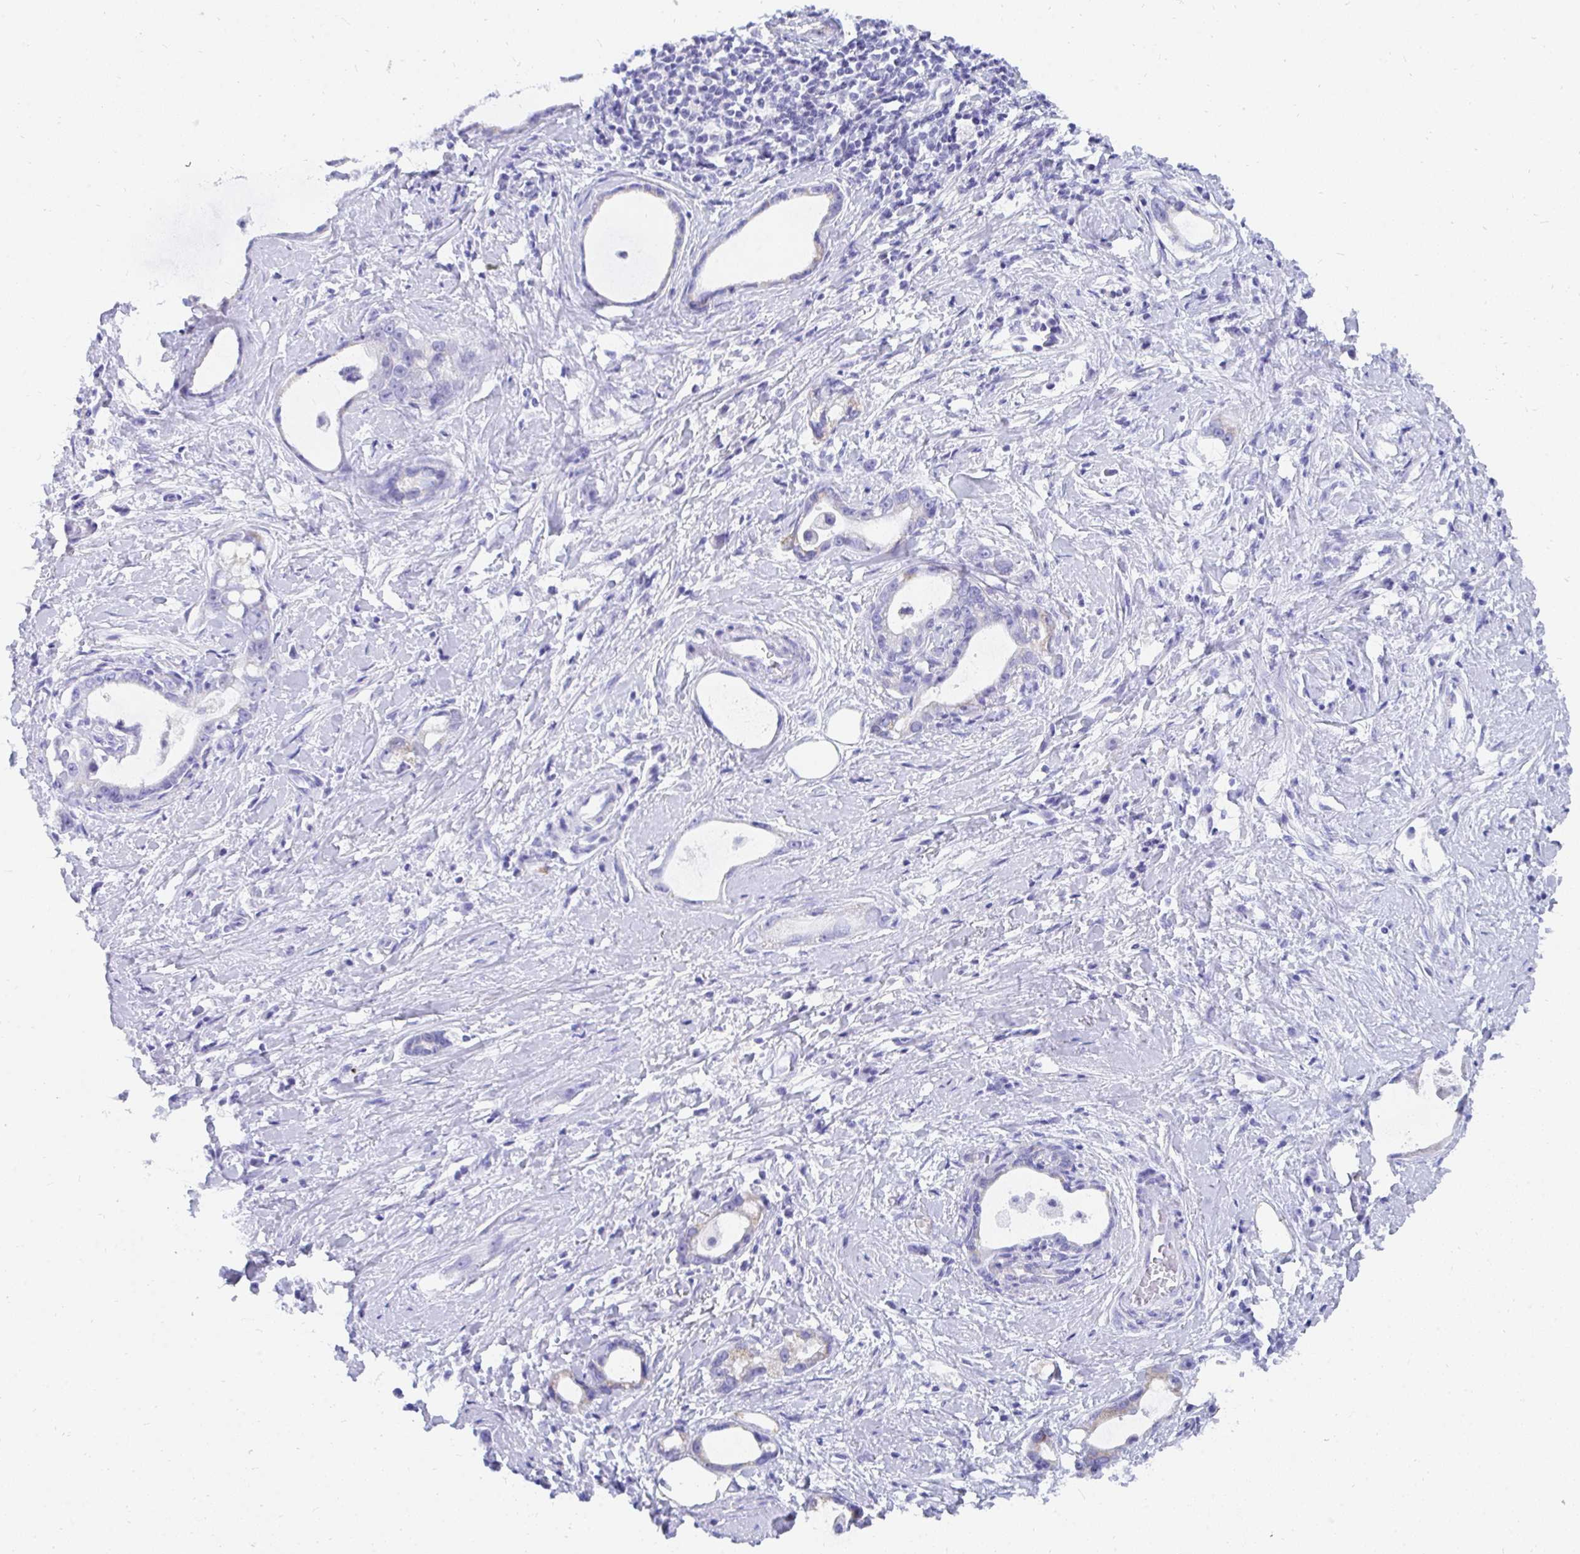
{"staining": {"intensity": "negative", "quantity": "none", "location": "none"}, "tissue": "stomach cancer", "cell_type": "Tumor cells", "image_type": "cancer", "snomed": [{"axis": "morphology", "description": "Adenocarcinoma, NOS"}, {"axis": "topography", "description": "Stomach"}], "caption": "There is no significant expression in tumor cells of stomach cancer (adenocarcinoma).", "gene": "PC", "patient": {"sex": "male", "age": 55}}